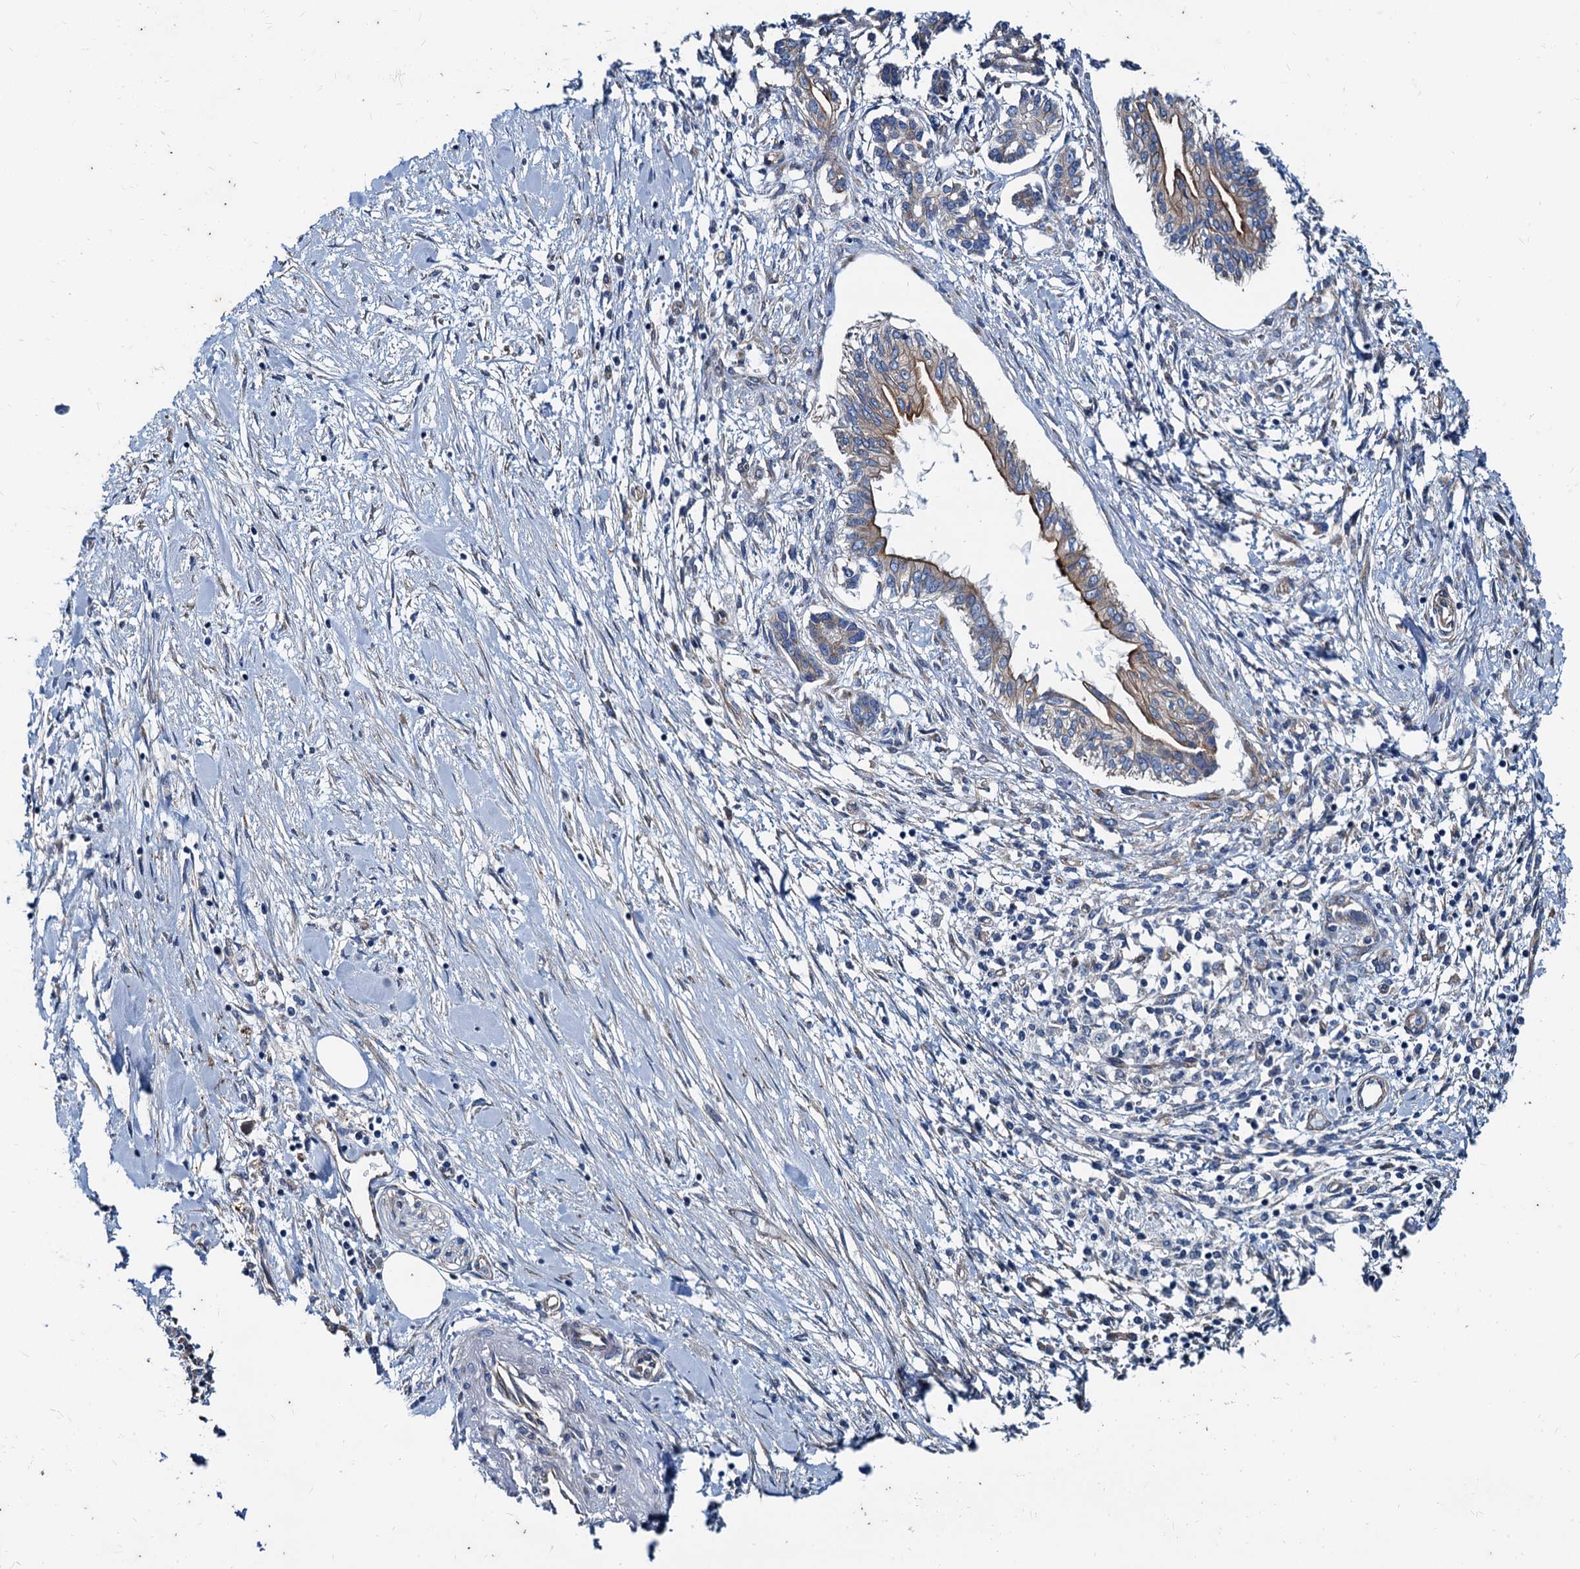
{"staining": {"intensity": "moderate", "quantity": ">75%", "location": "cytoplasmic/membranous"}, "tissue": "pancreatic cancer", "cell_type": "Tumor cells", "image_type": "cancer", "snomed": [{"axis": "morphology", "description": "Normal tissue, NOS"}, {"axis": "morphology", "description": "Adenocarcinoma, NOS"}, {"axis": "topography", "description": "Pancreas"}], "caption": "Adenocarcinoma (pancreatic) was stained to show a protein in brown. There is medium levels of moderate cytoplasmic/membranous staining in about >75% of tumor cells.", "gene": "NGRN", "patient": {"sex": "female", "age": 64}}